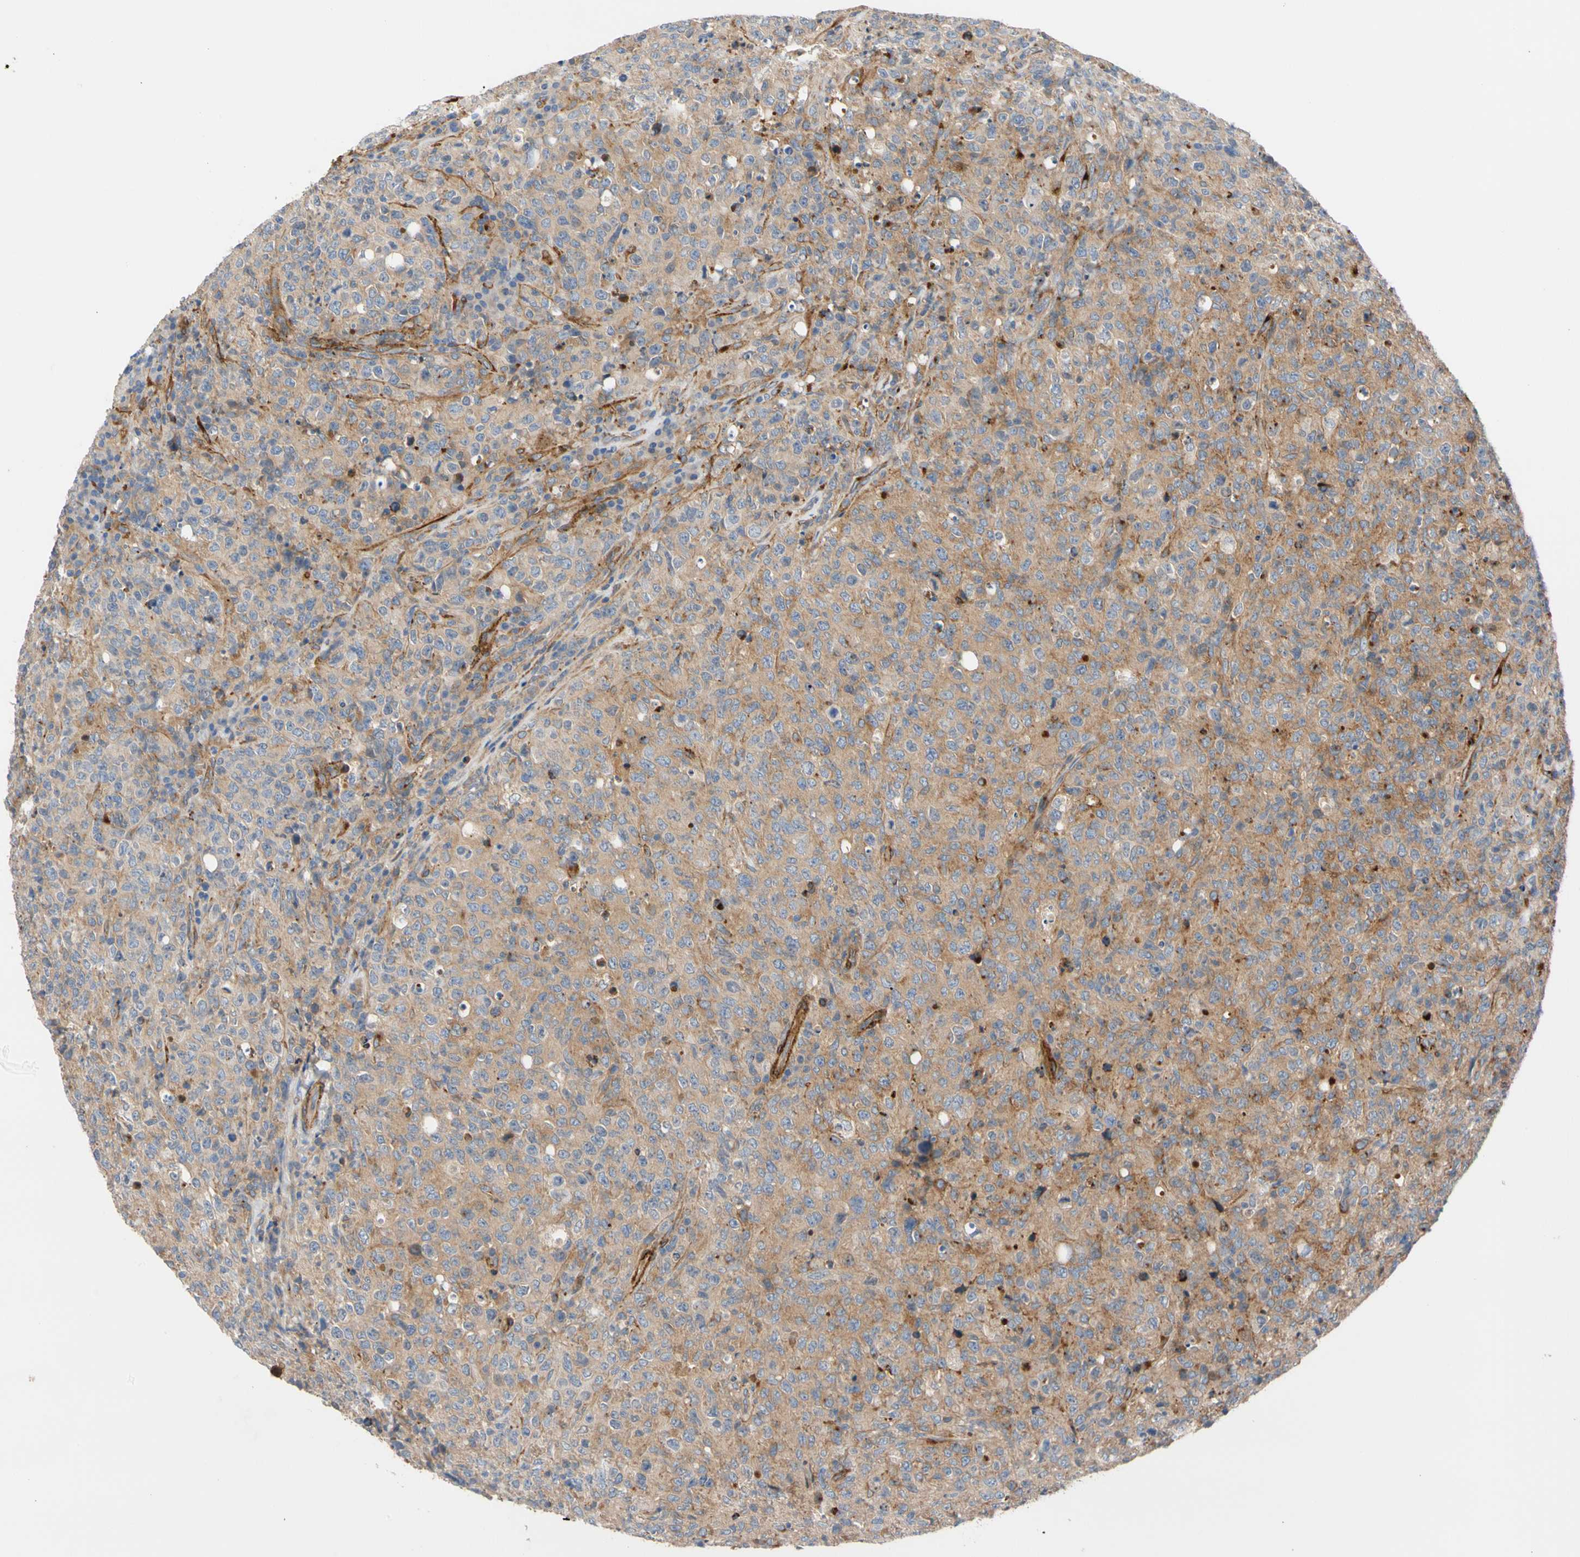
{"staining": {"intensity": "weak", "quantity": ">75%", "location": "cytoplasmic/membranous"}, "tissue": "lymphoma", "cell_type": "Tumor cells", "image_type": "cancer", "snomed": [{"axis": "morphology", "description": "Malignant lymphoma, non-Hodgkin's type, High grade"}, {"axis": "topography", "description": "Tonsil"}], "caption": "IHC (DAB (3,3'-diaminobenzidine)) staining of lymphoma exhibits weak cytoplasmic/membranous protein staining in about >75% of tumor cells.", "gene": "ENTREP3", "patient": {"sex": "female", "age": 36}}